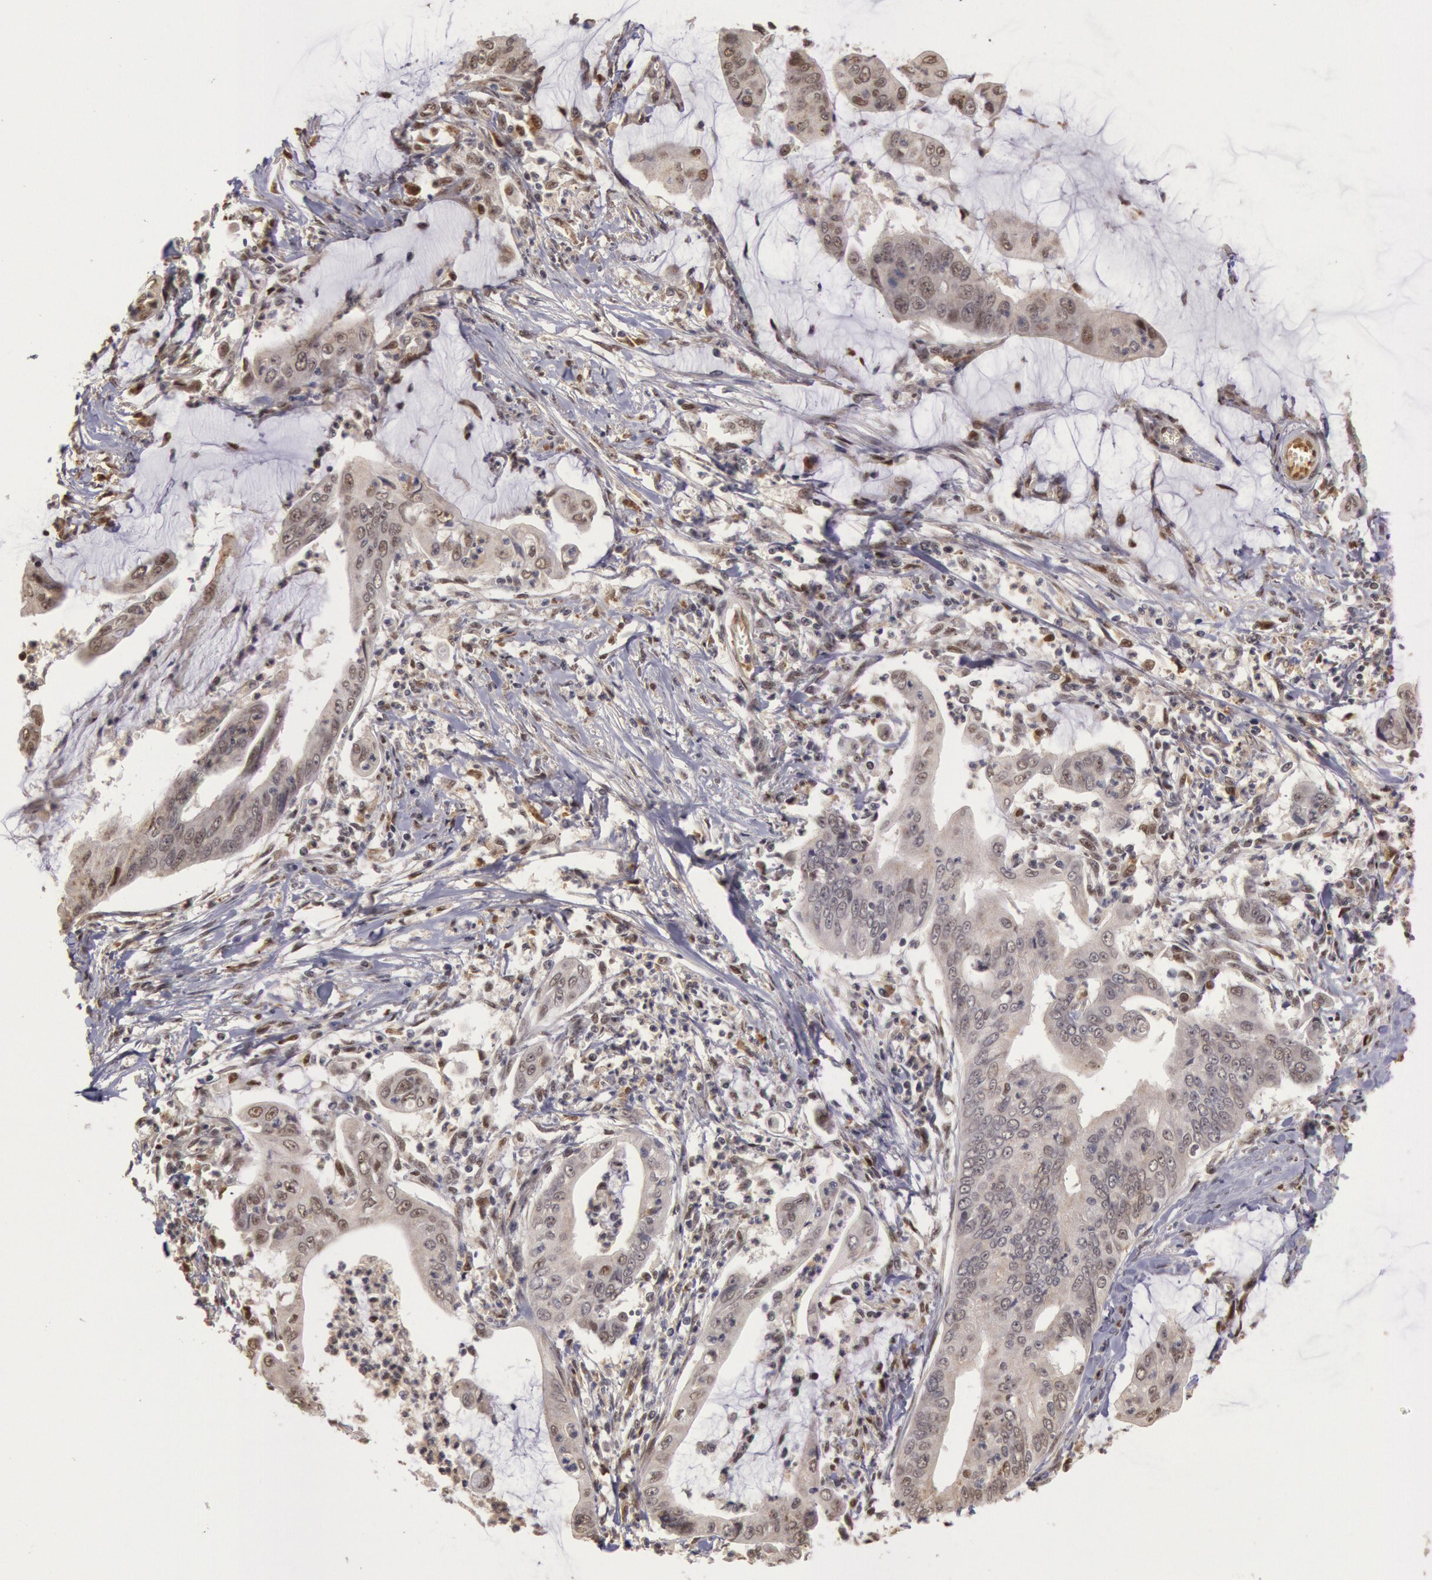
{"staining": {"intensity": "weak", "quantity": "25%-75%", "location": "nuclear"}, "tissue": "stomach cancer", "cell_type": "Tumor cells", "image_type": "cancer", "snomed": [{"axis": "morphology", "description": "Adenocarcinoma, NOS"}, {"axis": "topography", "description": "Stomach, upper"}], "caption": "The photomicrograph reveals a brown stain indicating the presence of a protein in the nuclear of tumor cells in stomach cancer (adenocarcinoma).", "gene": "LIG4", "patient": {"sex": "male", "age": 80}}